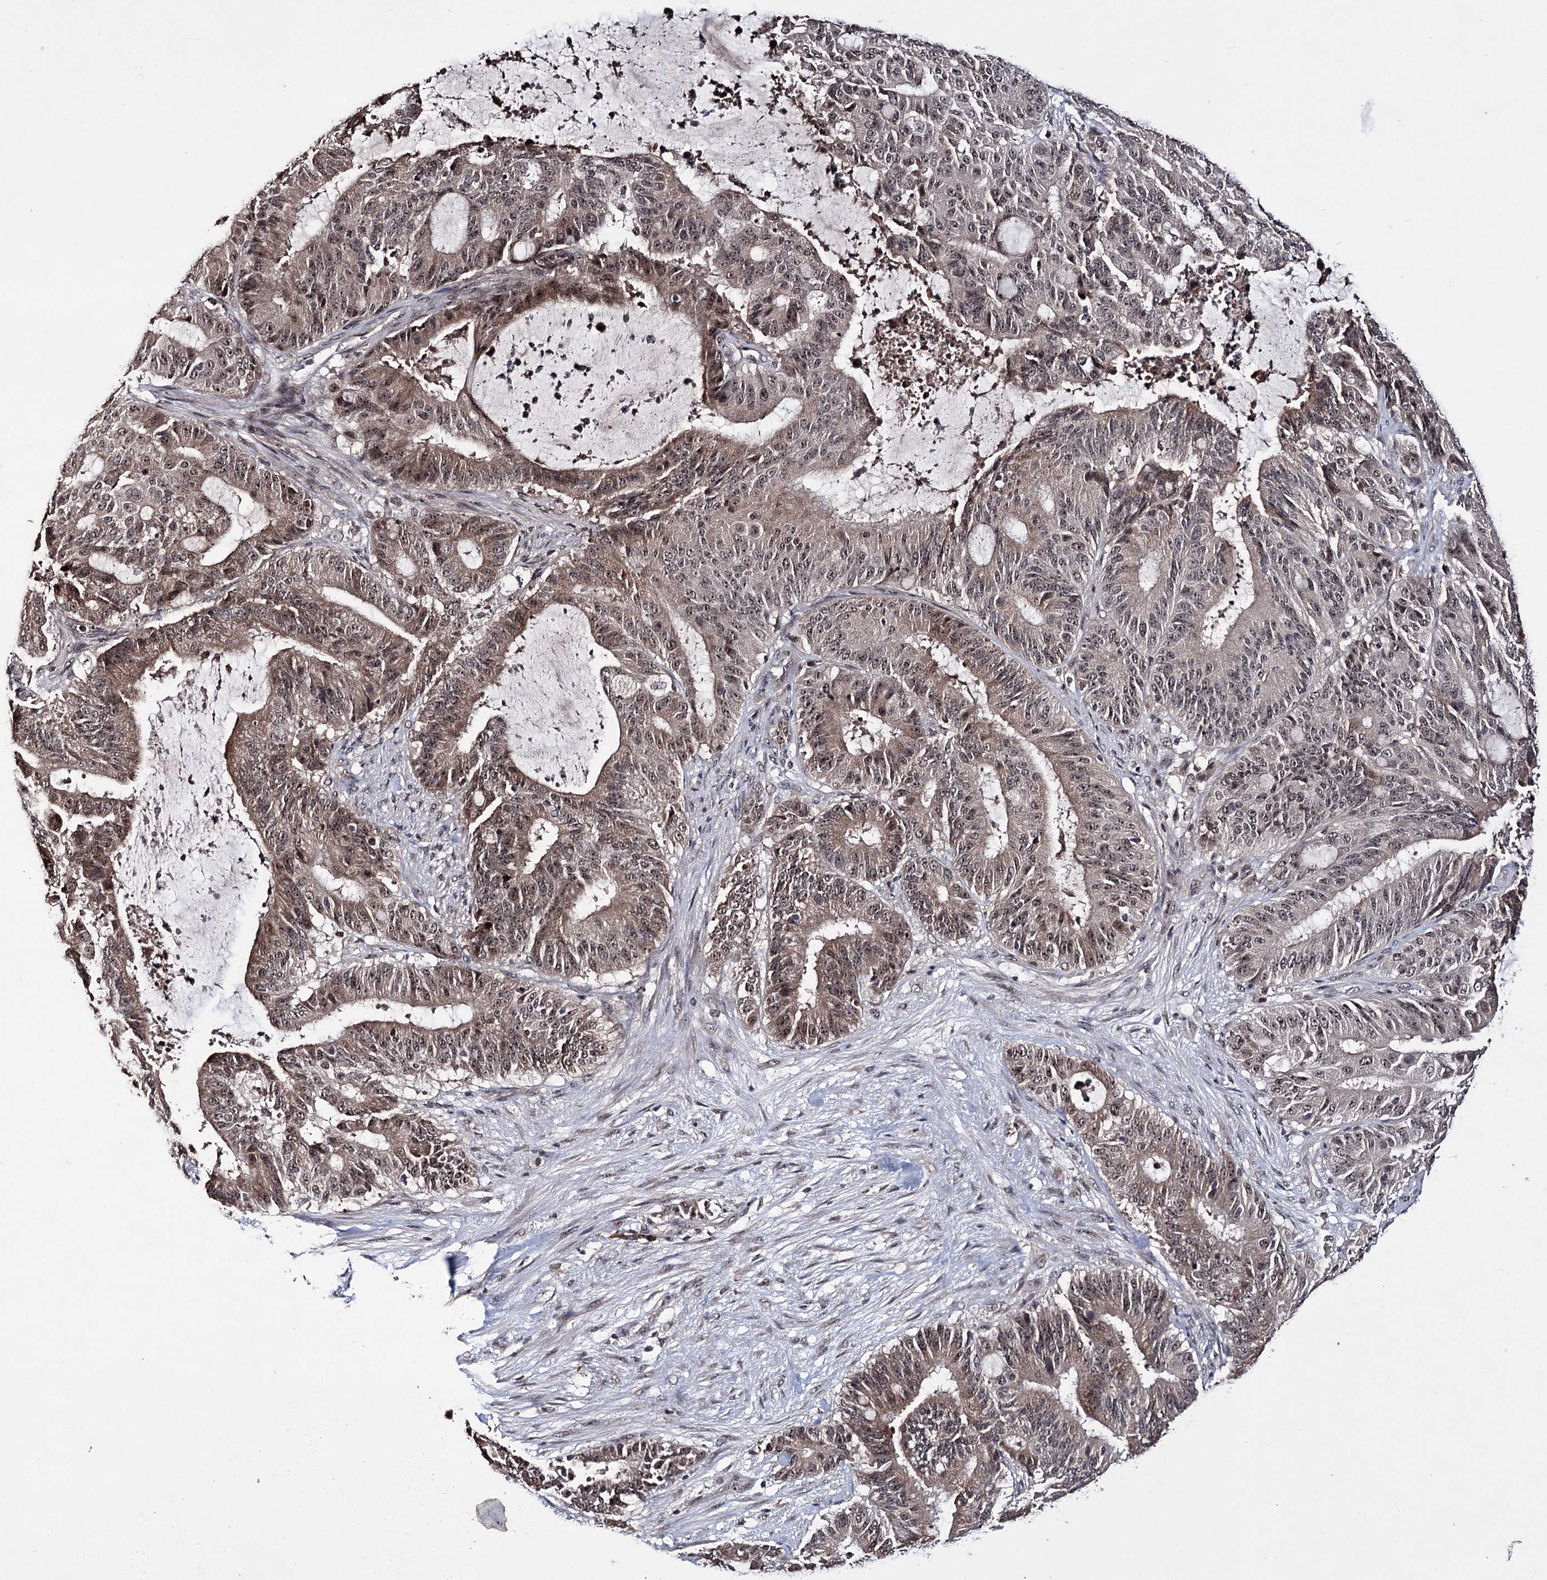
{"staining": {"intensity": "moderate", "quantity": "25%-75%", "location": "cytoplasmic/membranous,nuclear"}, "tissue": "liver cancer", "cell_type": "Tumor cells", "image_type": "cancer", "snomed": [{"axis": "morphology", "description": "Normal tissue, NOS"}, {"axis": "morphology", "description": "Cholangiocarcinoma"}, {"axis": "topography", "description": "Liver"}, {"axis": "topography", "description": "Peripheral nerve tissue"}], "caption": "Immunohistochemistry (IHC) micrograph of neoplastic tissue: liver cancer (cholangiocarcinoma) stained using IHC shows medium levels of moderate protein expression localized specifically in the cytoplasmic/membranous and nuclear of tumor cells, appearing as a cytoplasmic/membranous and nuclear brown color.", "gene": "VGLL4", "patient": {"sex": "female", "age": 73}}